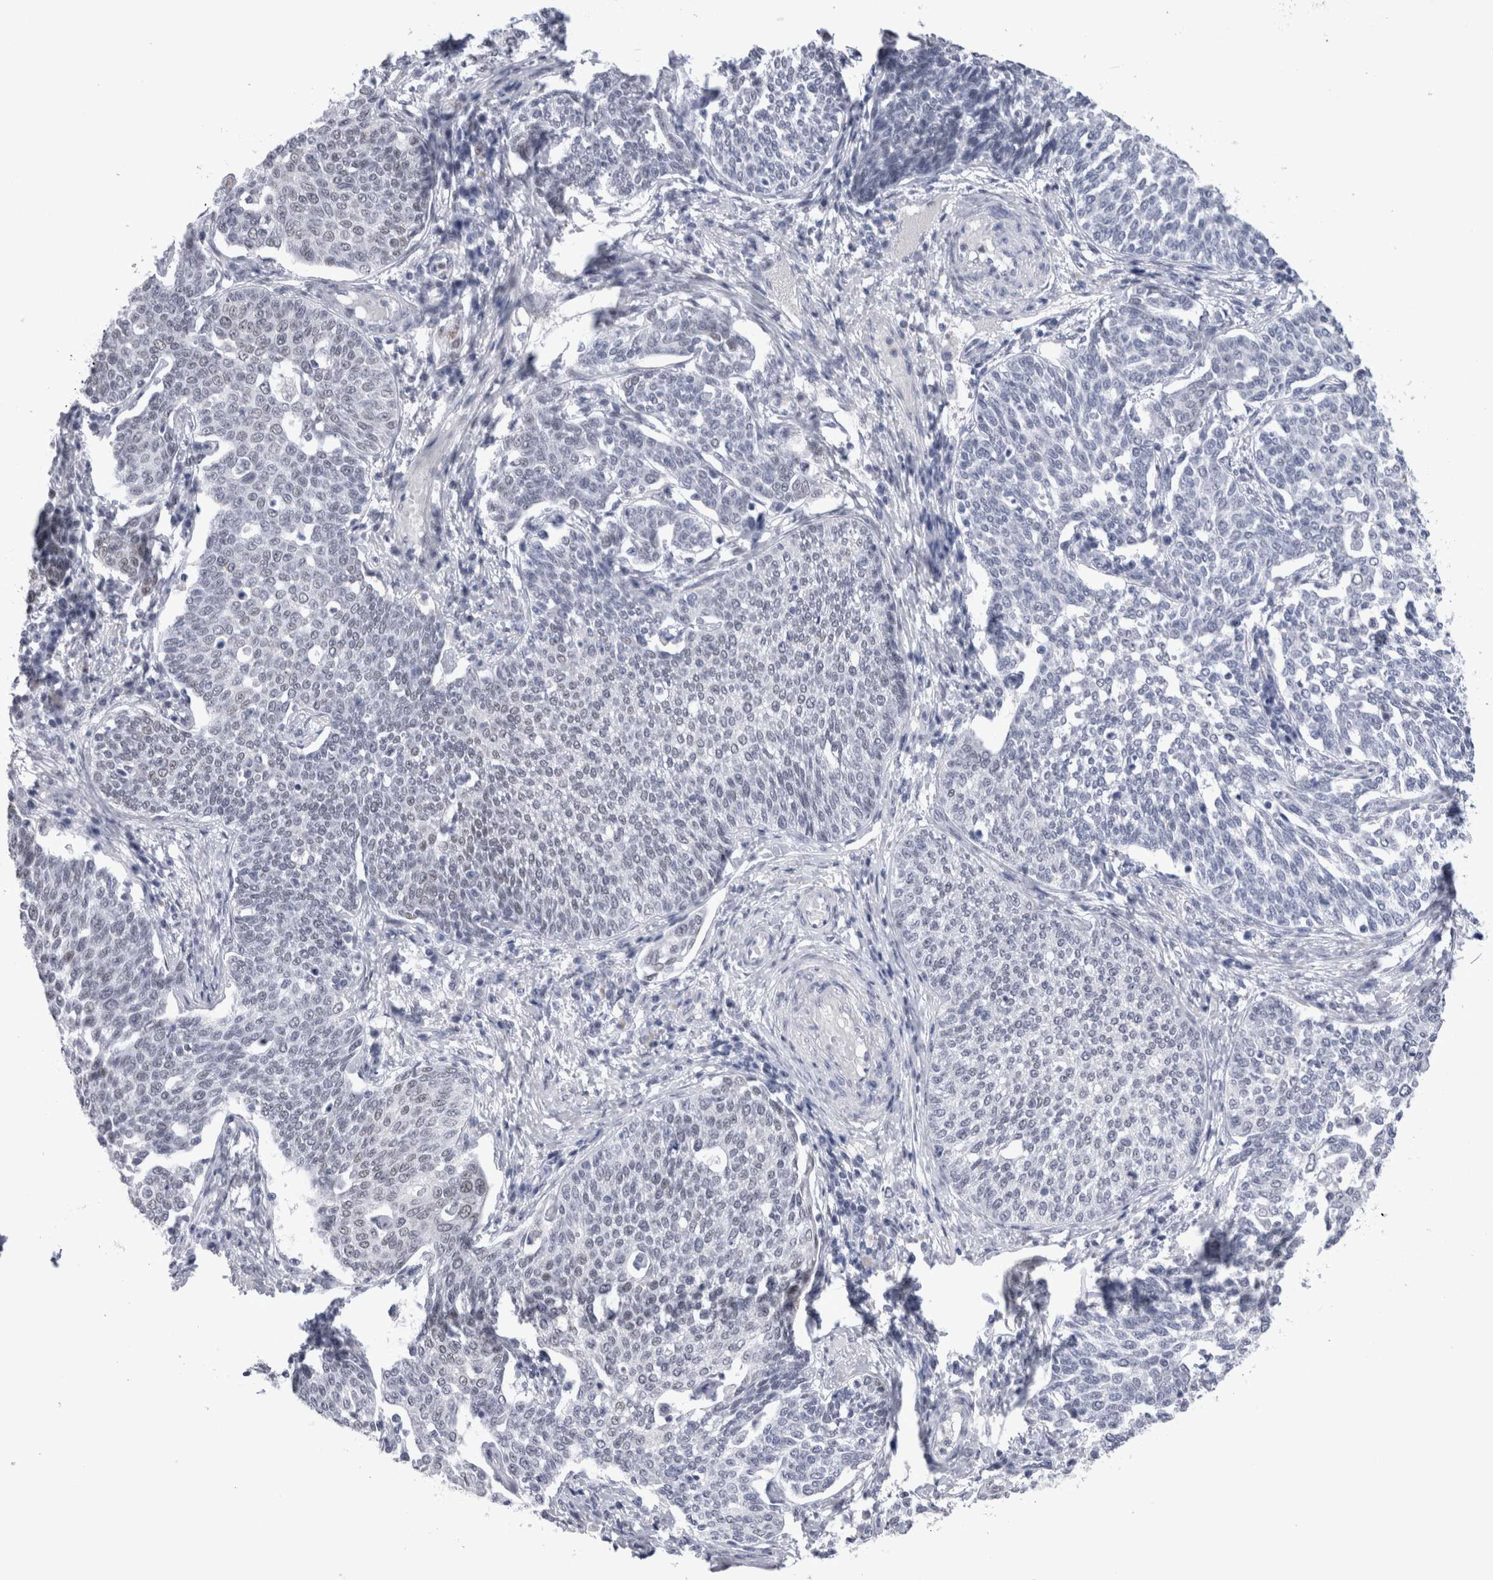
{"staining": {"intensity": "weak", "quantity": "<25%", "location": "nuclear"}, "tissue": "cervical cancer", "cell_type": "Tumor cells", "image_type": "cancer", "snomed": [{"axis": "morphology", "description": "Squamous cell carcinoma, NOS"}, {"axis": "topography", "description": "Cervix"}], "caption": "Tumor cells show no significant protein expression in cervical cancer. Brightfield microscopy of immunohistochemistry stained with DAB (3,3'-diaminobenzidine) (brown) and hematoxylin (blue), captured at high magnification.", "gene": "RBM6", "patient": {"sex": "female", "age": 34}}